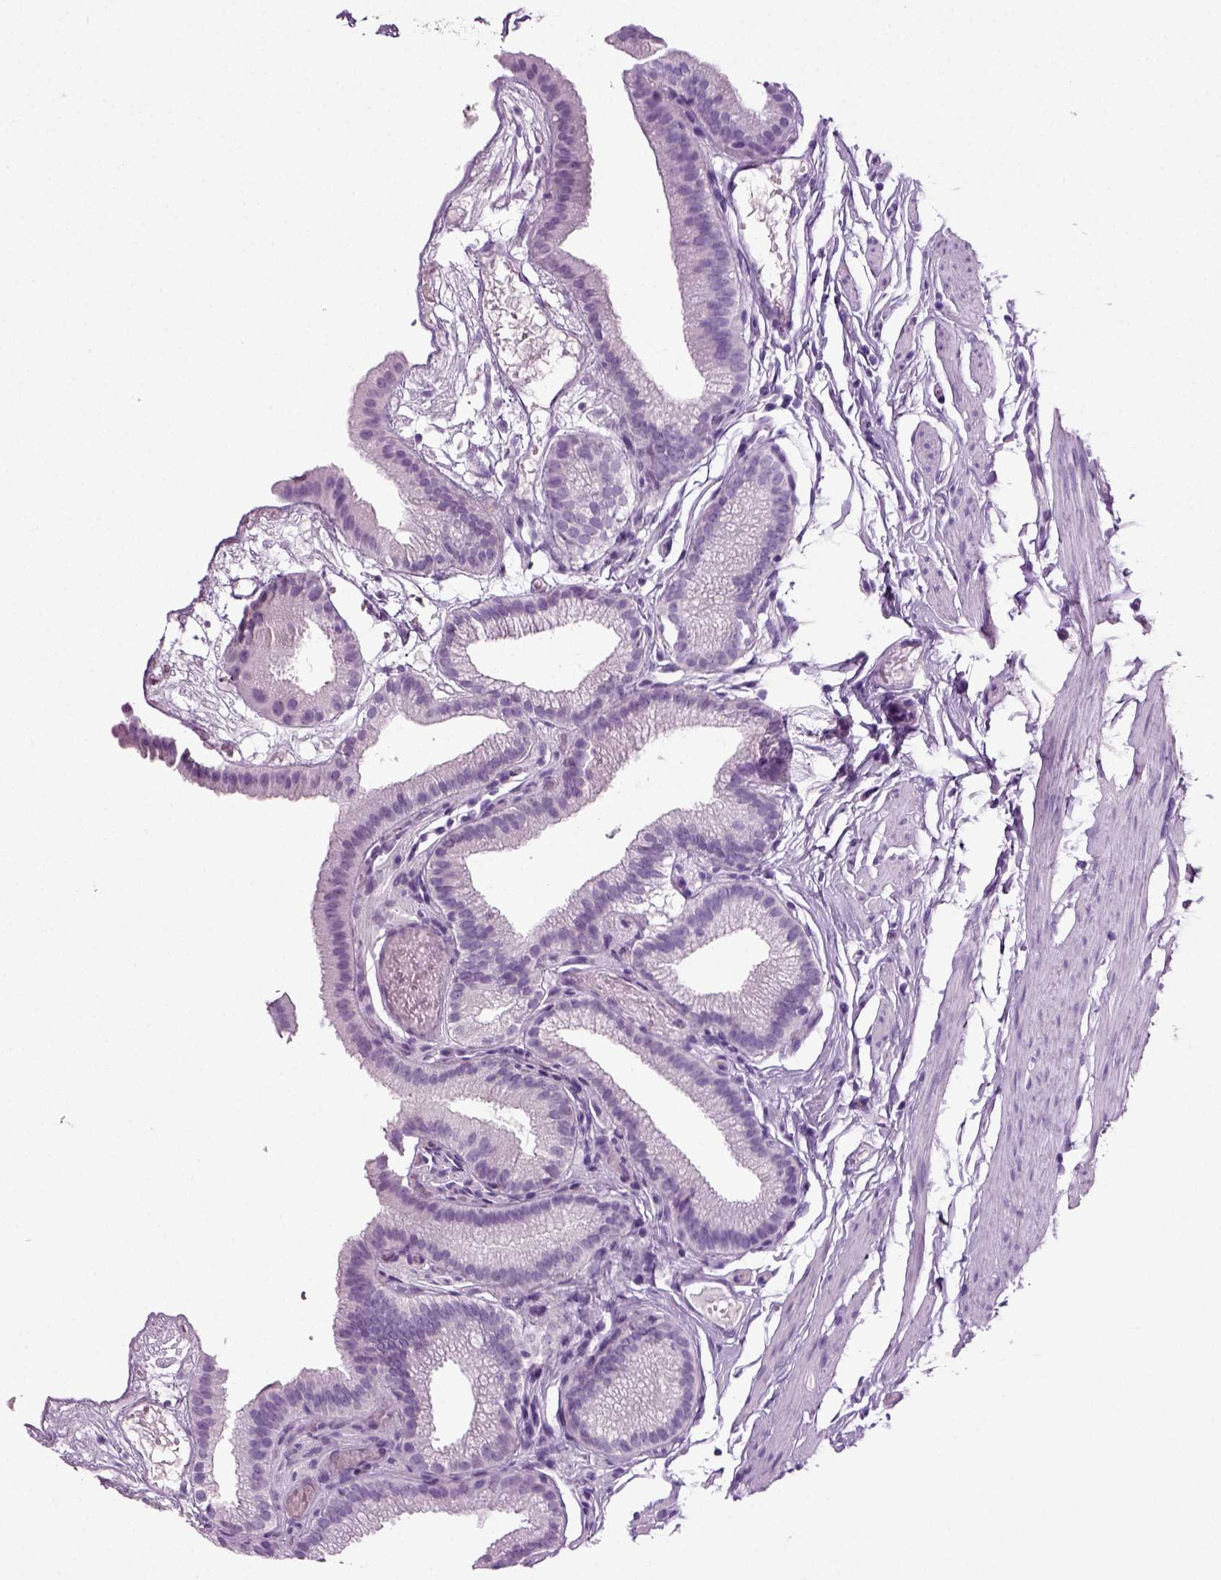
{"staining": {"intensity": "negative", "quantity": "none", "location": "none"}, "tissue": "gallbladder", "cell_type": "Glandular cells", "image_type": "normal", "snomed": [{"axis": "morphology", "description": "Normal tissue, NOS"}, {"axis": "topography", "description": "Gallbladder"}], "caption": "Protein analysis of unremarkable gallbladder reveals no significant expression in glandular cells.", "gene": "CD109", "patient": {"sex": "female", "age": 45}}